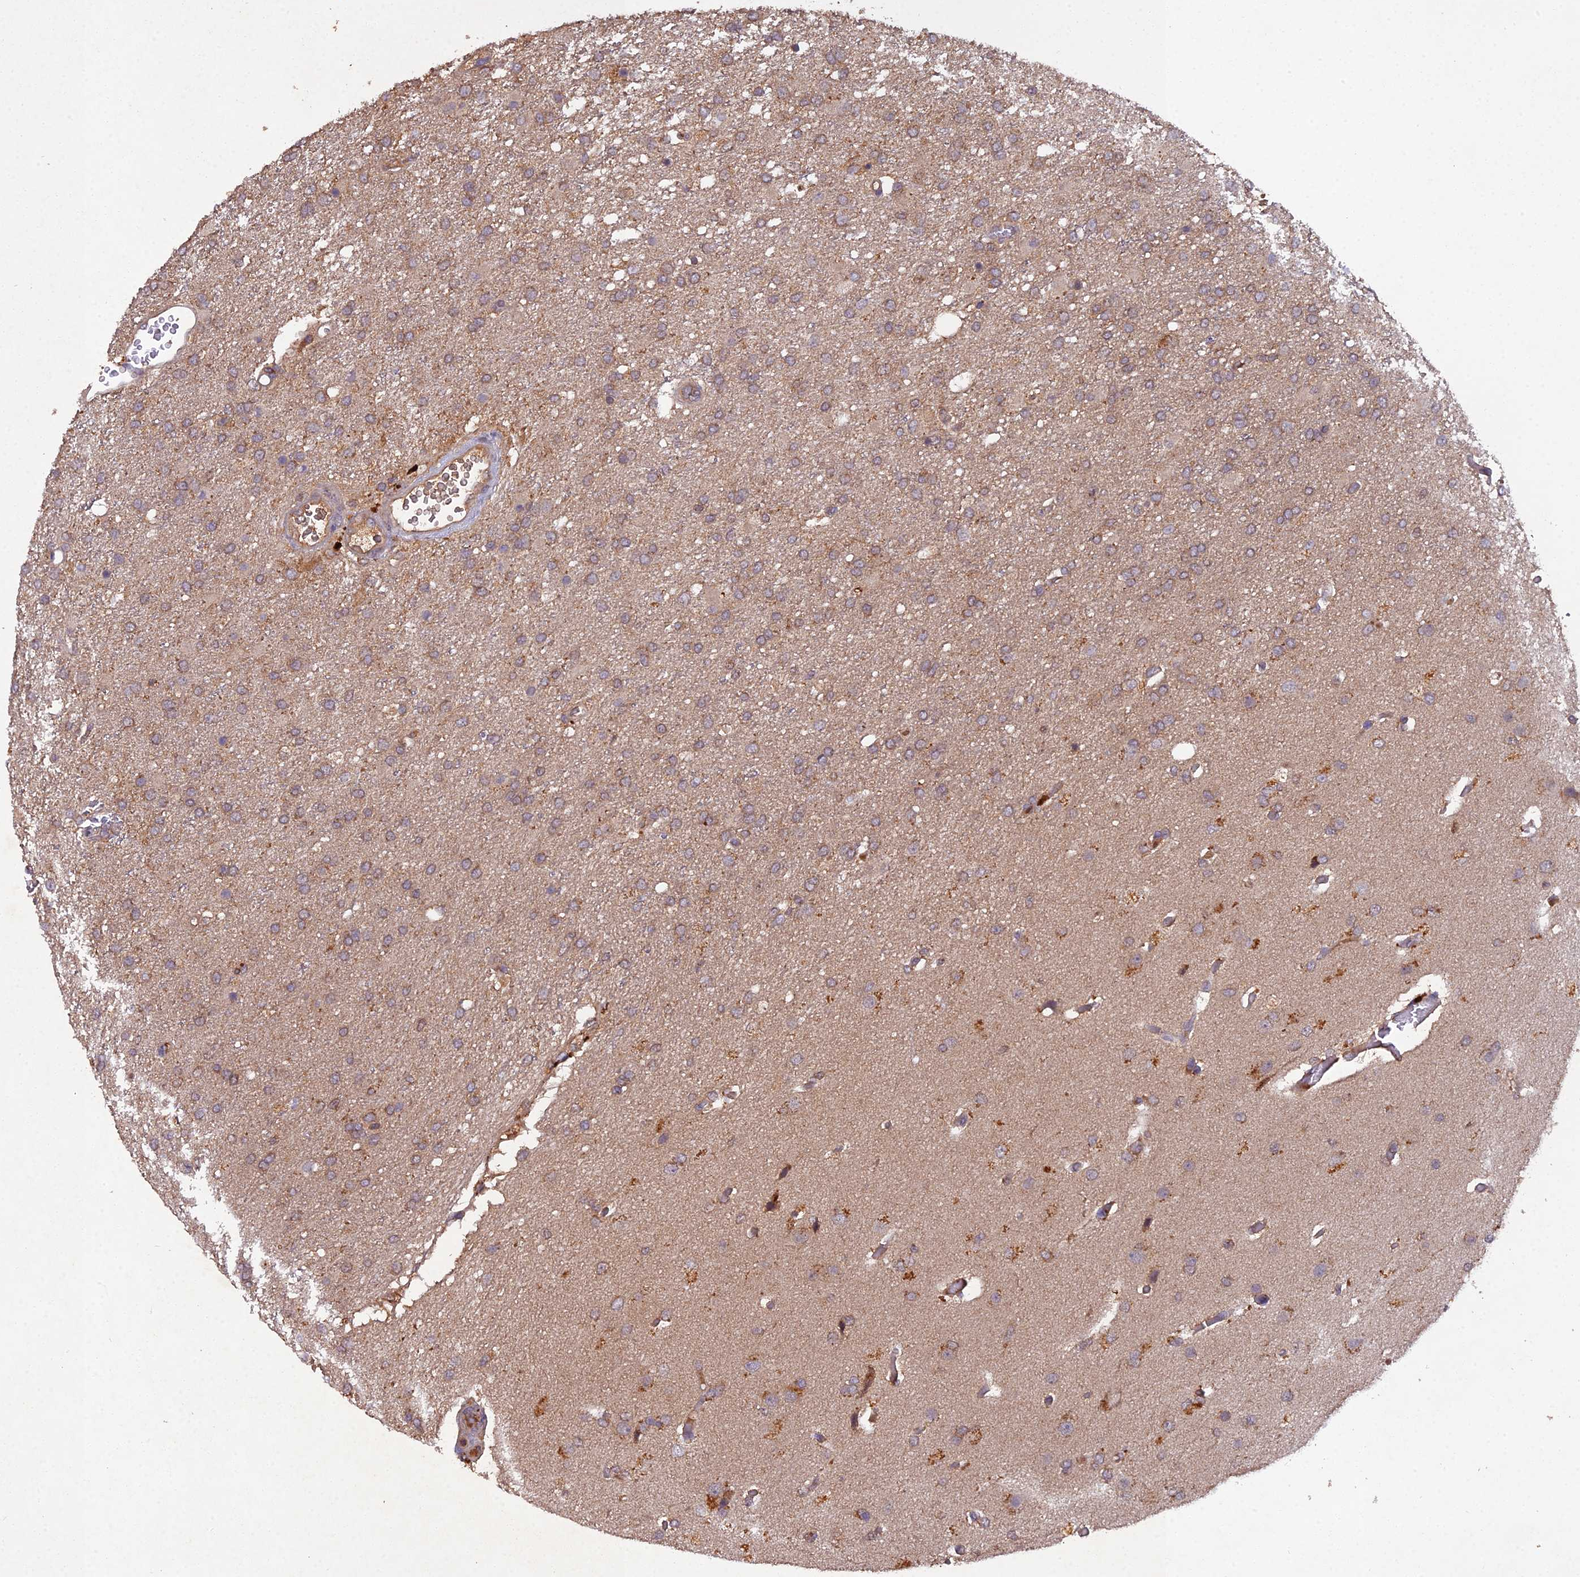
{"staining": {"intensity": "weak", "quantity": ">75%", "location": "cytoplasmic/membranous"}, "tissue": "glioma", "cell_type": "Tumor cells", "image_type": "cancer", "snomed": [{"axis": "morphology", "description": "Glioma, malignant, High grade"}, {"axis": "topography", "description": "Brain"}], "caption": "This is a micrograph of immunohistochemistry staining of glioma, which shows weak staining in the cytoplasmic/membranous of tumor cells.", "gene": "TMEM258", "patient": {"sex": "female", "age": 74}}